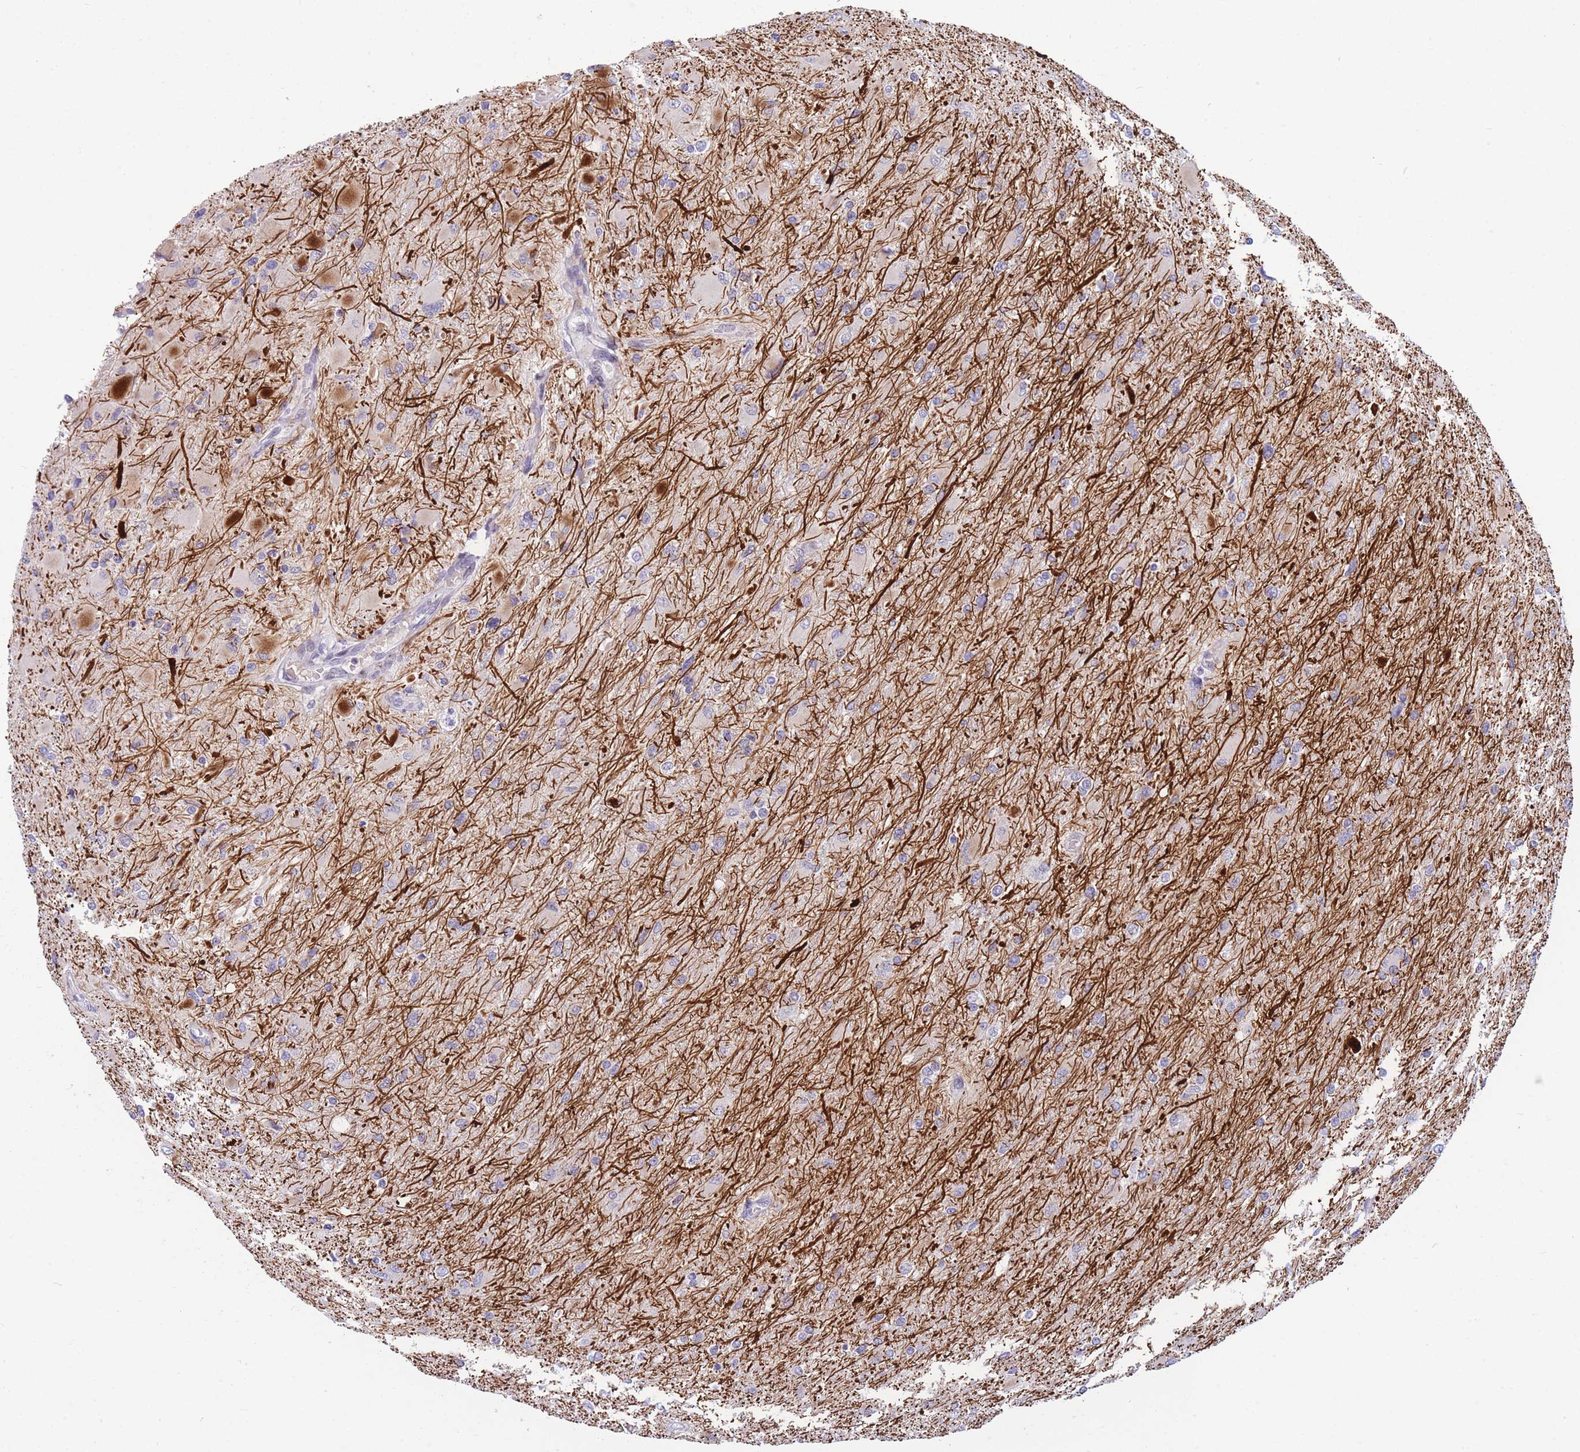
{"staining": {"intensity": "negative", "quantity": "none", "location": "none"}, "tissue": "glioma", "cell_type": "Tumor cells", "image_type": "cancer", "snomed": [{"axis": "morphology", "description": "Glioma, malignant, High grade"}, {"axis": "topography", "description": "Cerebral cortex"}], "caption": "An image of glioma stained for a protein displays no brown staining in tumor cells.", "gene": "SHCBP1", "patient": {"sex": "female", "age": 36}}